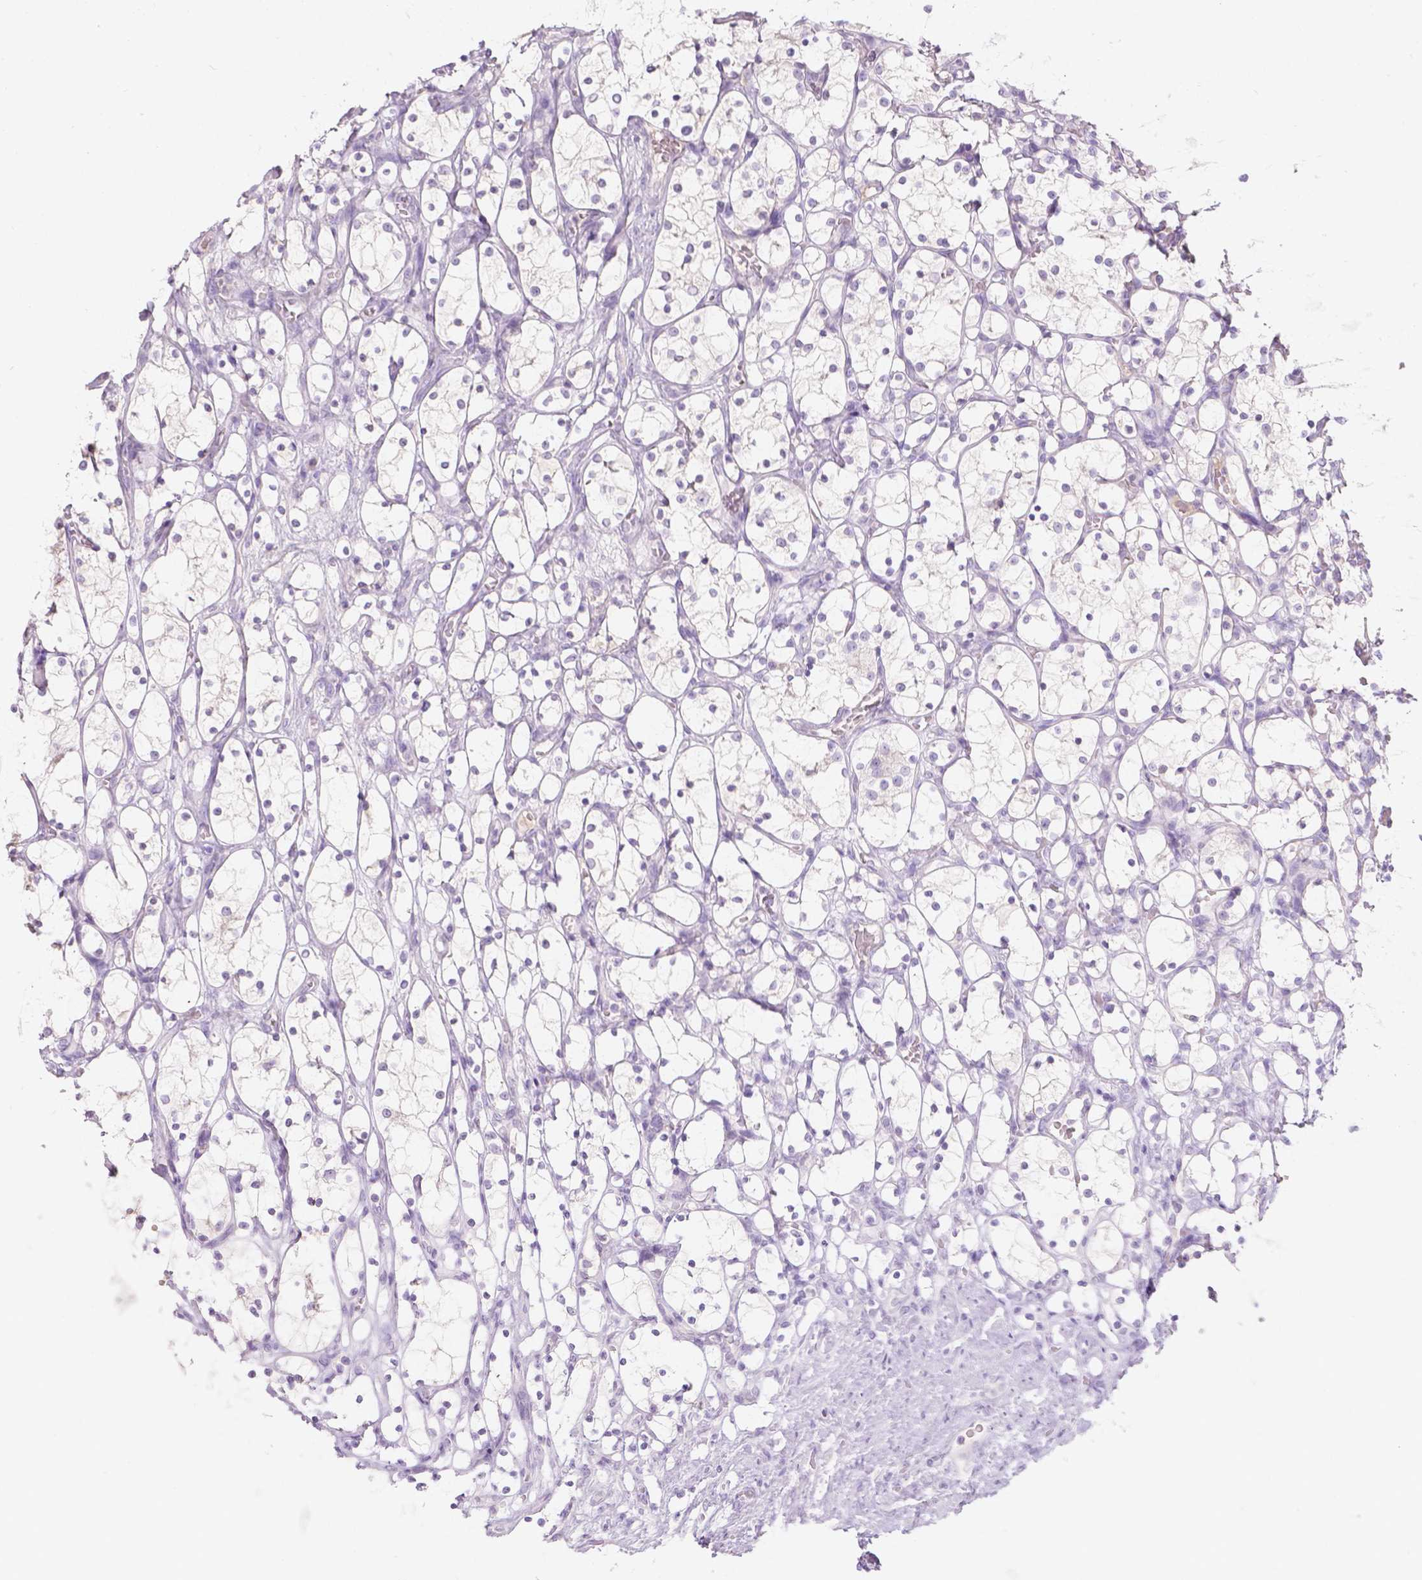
{"staining": {"intensity": "negative", "quantity": "none", "location": "none"}, "tissue": "renal cancer", "cell_type": "Tumor cells", "image_type": "cancer", "snomed": [{"axis": "morphology", "description": "Adenocarcinoma, NOS"}, {"axis": "topography", "description": "Kidney"}], "caption": "Histopathology image shows no significant protein expression in tumor cells of renal cancer.", "gene": "DCAF4L1", "patient": {"sex": "female", "age": 69}}